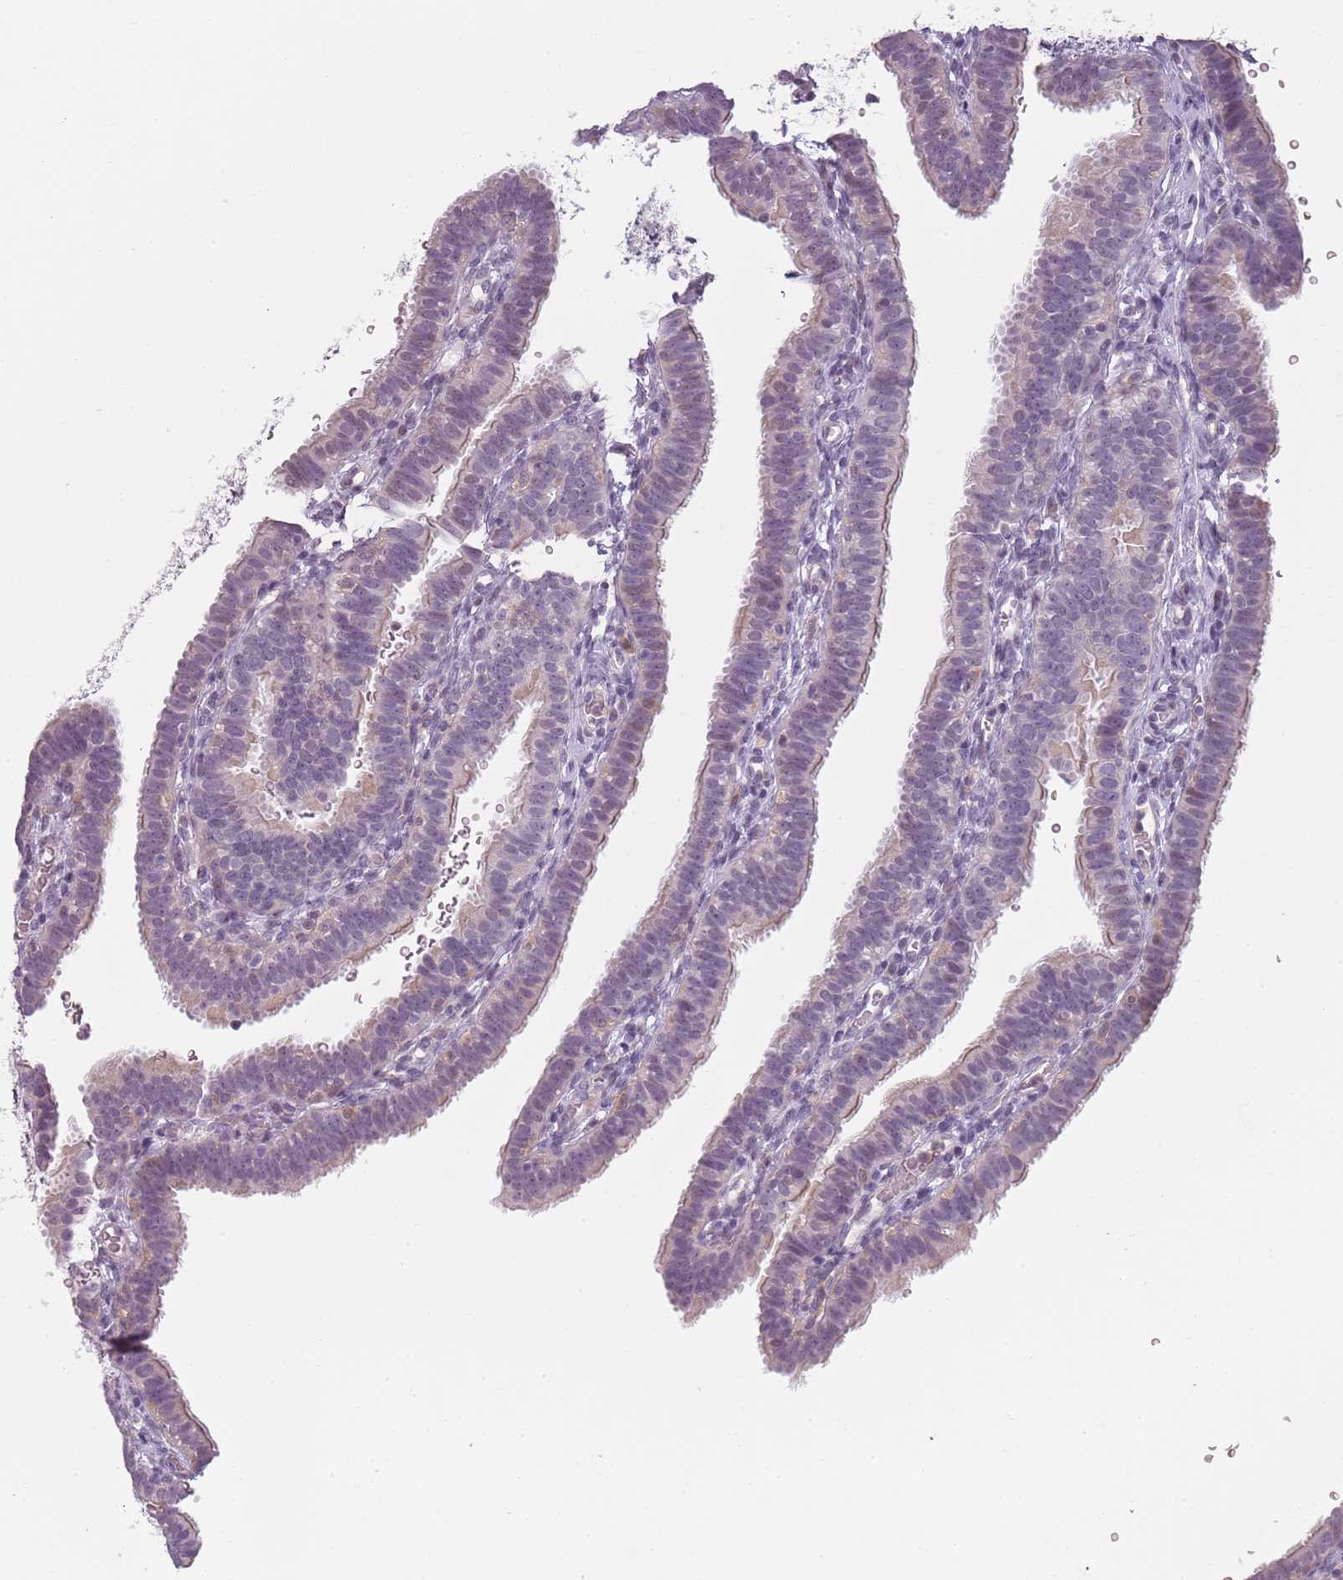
{"staining": {"intensity": "weak", "quantity": "25%-75%", "location": "cytoplasmic/membranous"}, "tissue": "fallopian tube", "cell_type": "Glandular cells", "image_type": "normal", "snomed": [{"axis": "morphology", "description": "Normal tissue, NOS"}, {"axis": "topography", "description": "Fallopian tube"}], "caption": "Protein analysis of benign fallopian tube displays weak cytoplasmic/membranous expression in approximately 25%-75% of glandular cells. (DAB IHC, brown staining for protein, blue staining for nuclei).", "gene": "CC2D2B", "patient": {"sex": "female", "age": 41}}